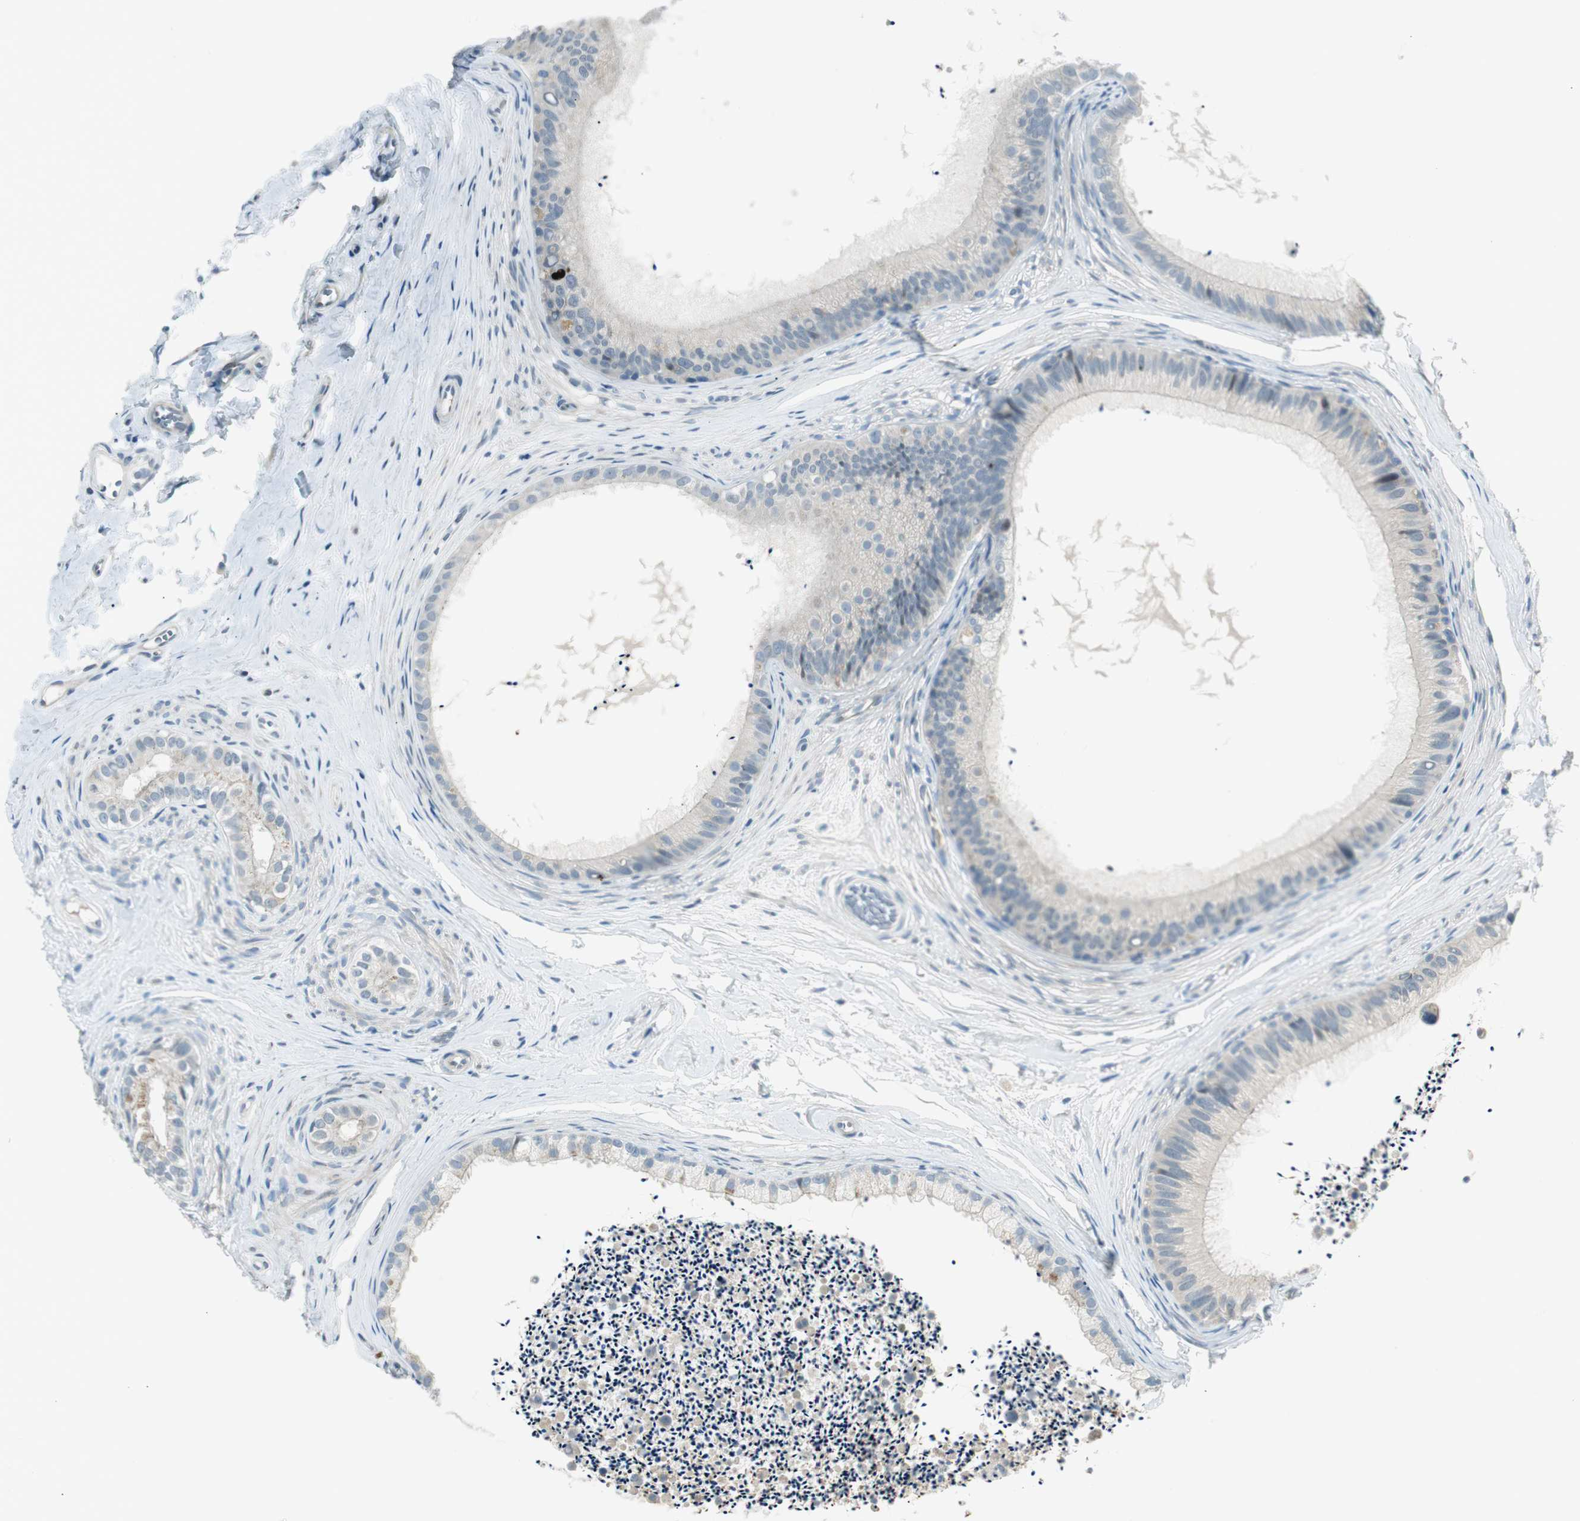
{"staining": {"intensity": "moderate", "quantity": "<25%", "location": "cytoplasmic/membranous"}, "tissue": "epididymis", "cell_type": "Glandular cells", "image_type": "normal", "snomed": [{"axis": "morphology", "description": "Normal tissue, NOS"}, {"axis": "topography", "description": "Epididymis"}], "caption": "This image shows unremarkable epididymis stained with immunohistochemistry (IHC) to label a protein in brown. The cytoplasmic/membranous of glandular cells show moderate positivity for the protein. Nuclei are counter-stained blue.", "gene": "PCDHB15", "patient": {"sex": "male", "age": 56}}